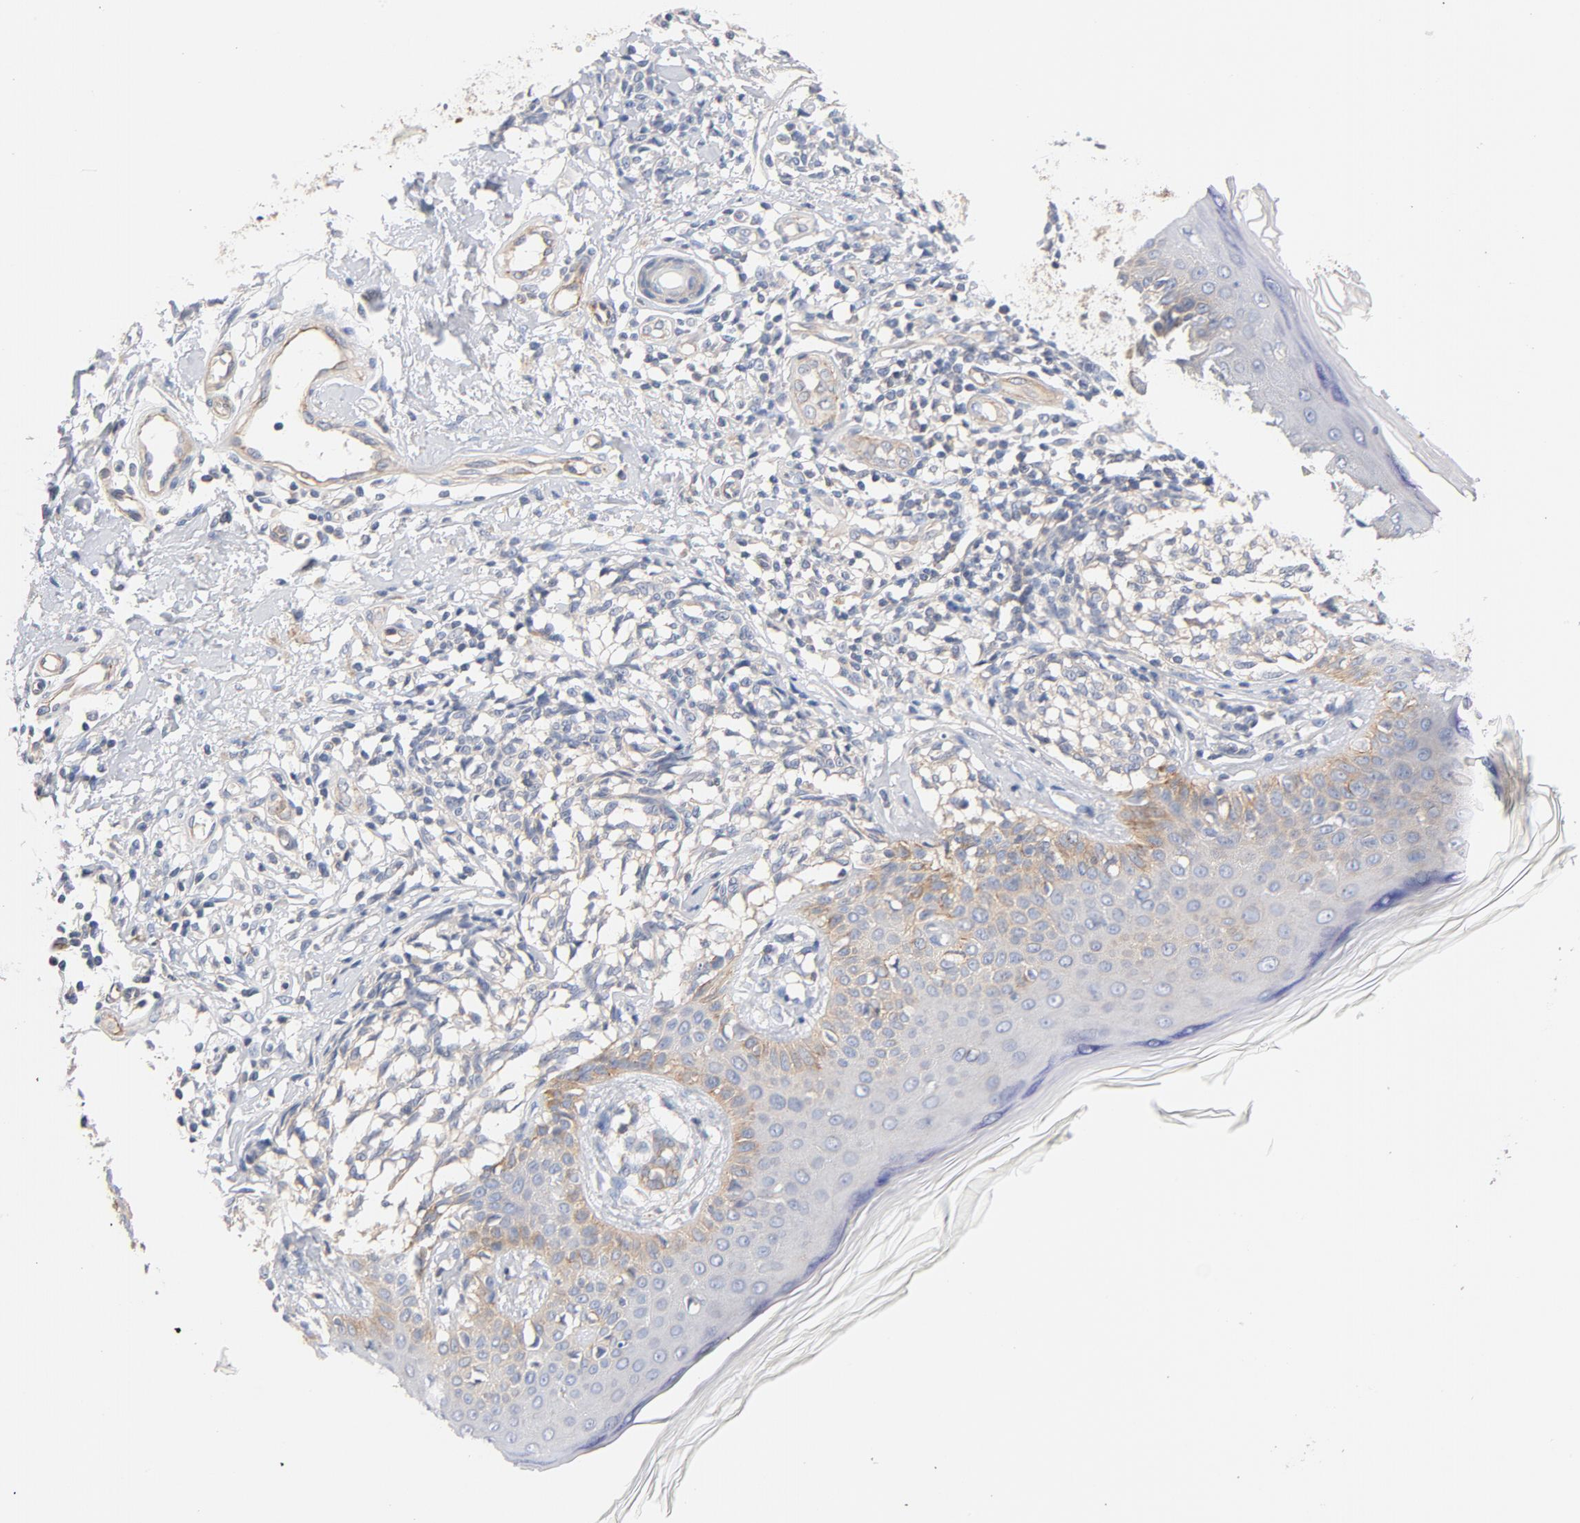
{"staining": {"intensity": "moderate", "quantity": ">75%", "location": "cytoplasmic/membranous"}, "tissue": "melanoma", "cell_type": "Tumor cells", "image_type": "cancer", "snomed": [{"axis": "morphology", "description": "Malignant melanoma, NOS"}, {"axis": "topography", "description": "Skin"}], "caption": "A photomicrograph showing moderate cytoplasmic/membranous positivity in about >75% of tumor cells in malignant melanoma, as visualized by brown immunohistochemical staining.", "gene": "STRN3", "patient": {"sex": "male", "age": 67}}